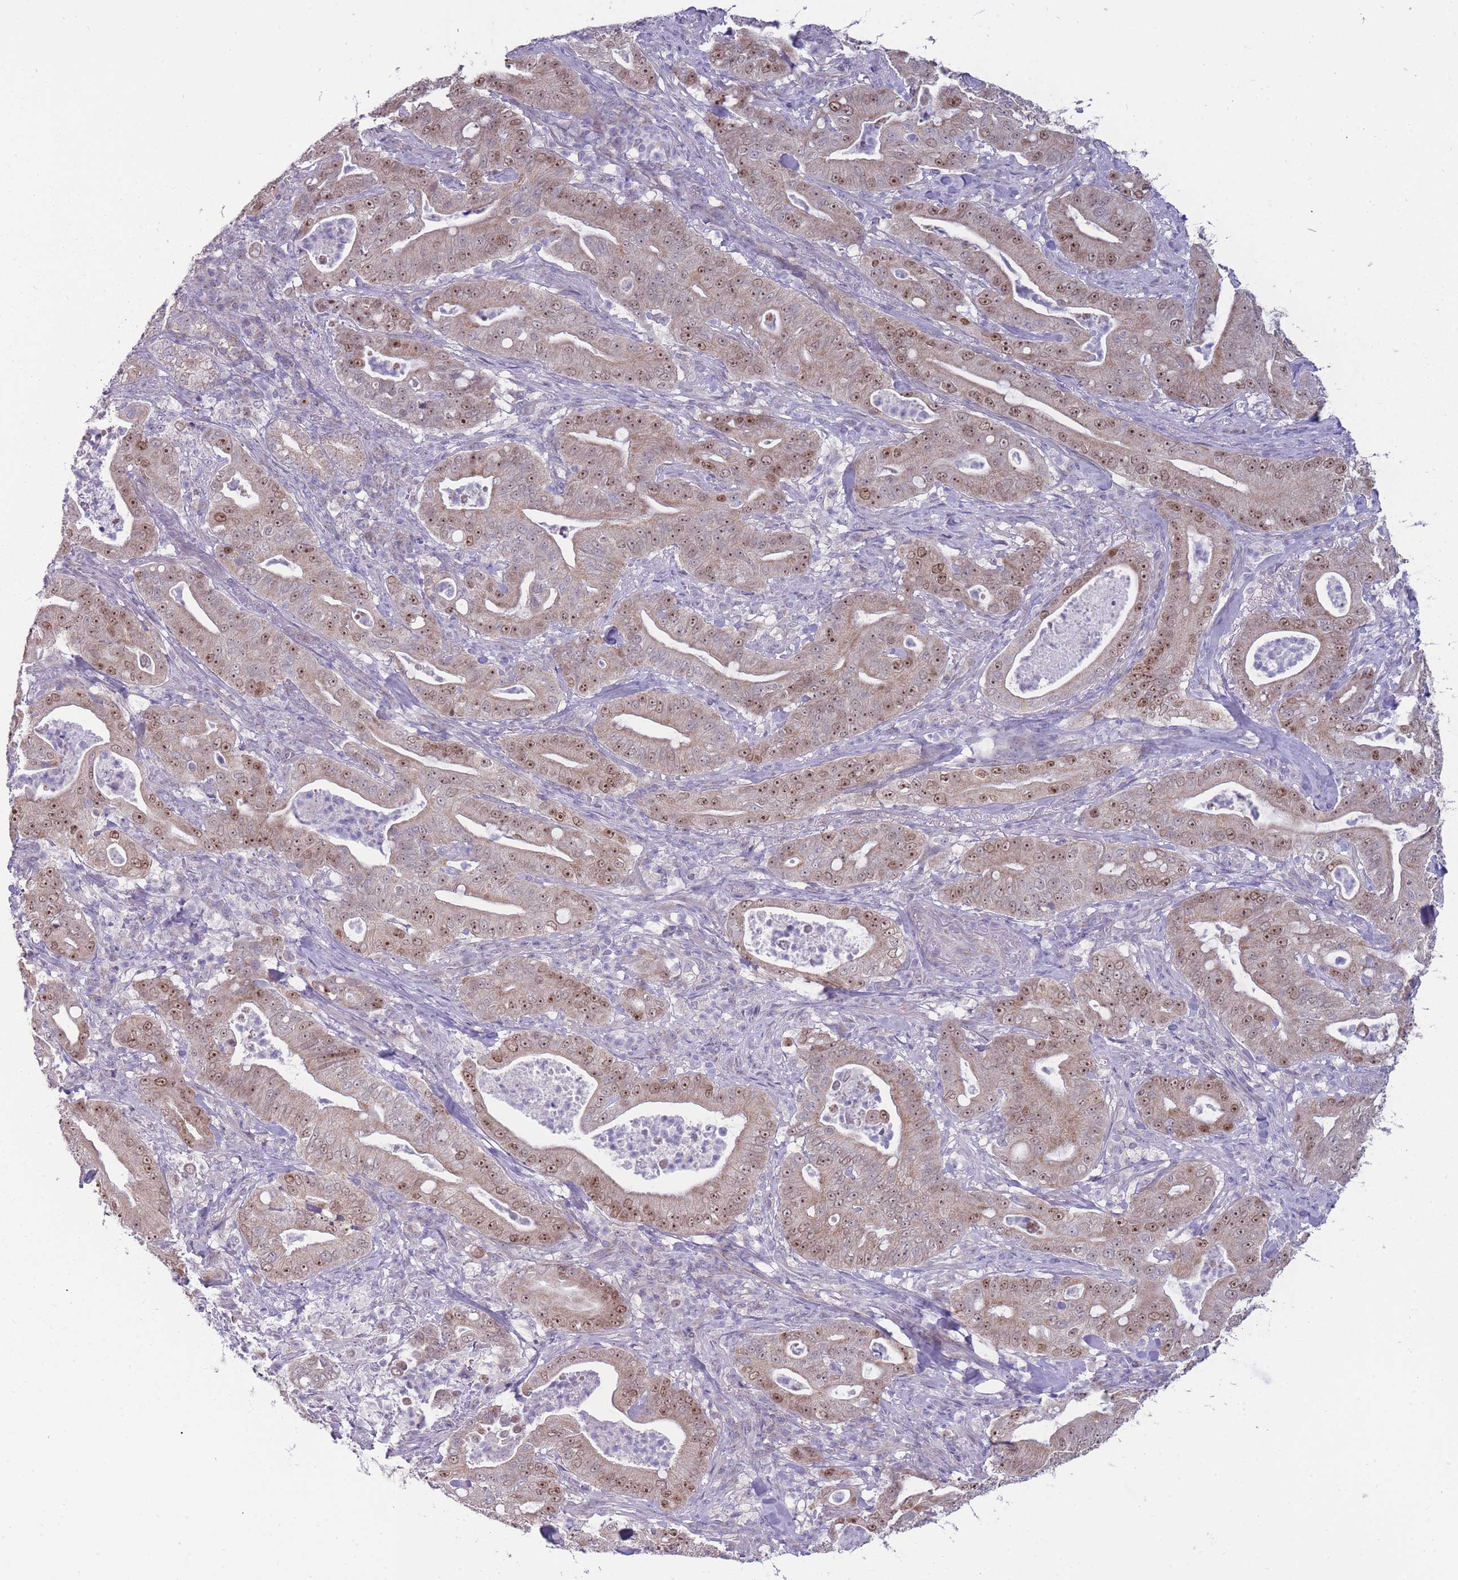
{"staining": {"intensity": "moderate", "quantity": ">75%", "location": "nuclear"}, "tissue": "pancreatic cancer", "cell_type": "Tumor cells", "image_type": "cancer", "snomed": [{"axis": "morphology", "description": "Adenocarcinoma, NOS"}, {"axis": "topography", "description": "Pancreas"}], "caption": "Protein expression analysis of pancreatic cancer (adenocarcinoma) demonstrates moderate nuclear positivity in approximately >75% of tumor cells.", "gene": "MCIDAS", "patient": {"sex": "male", "age": 71}}